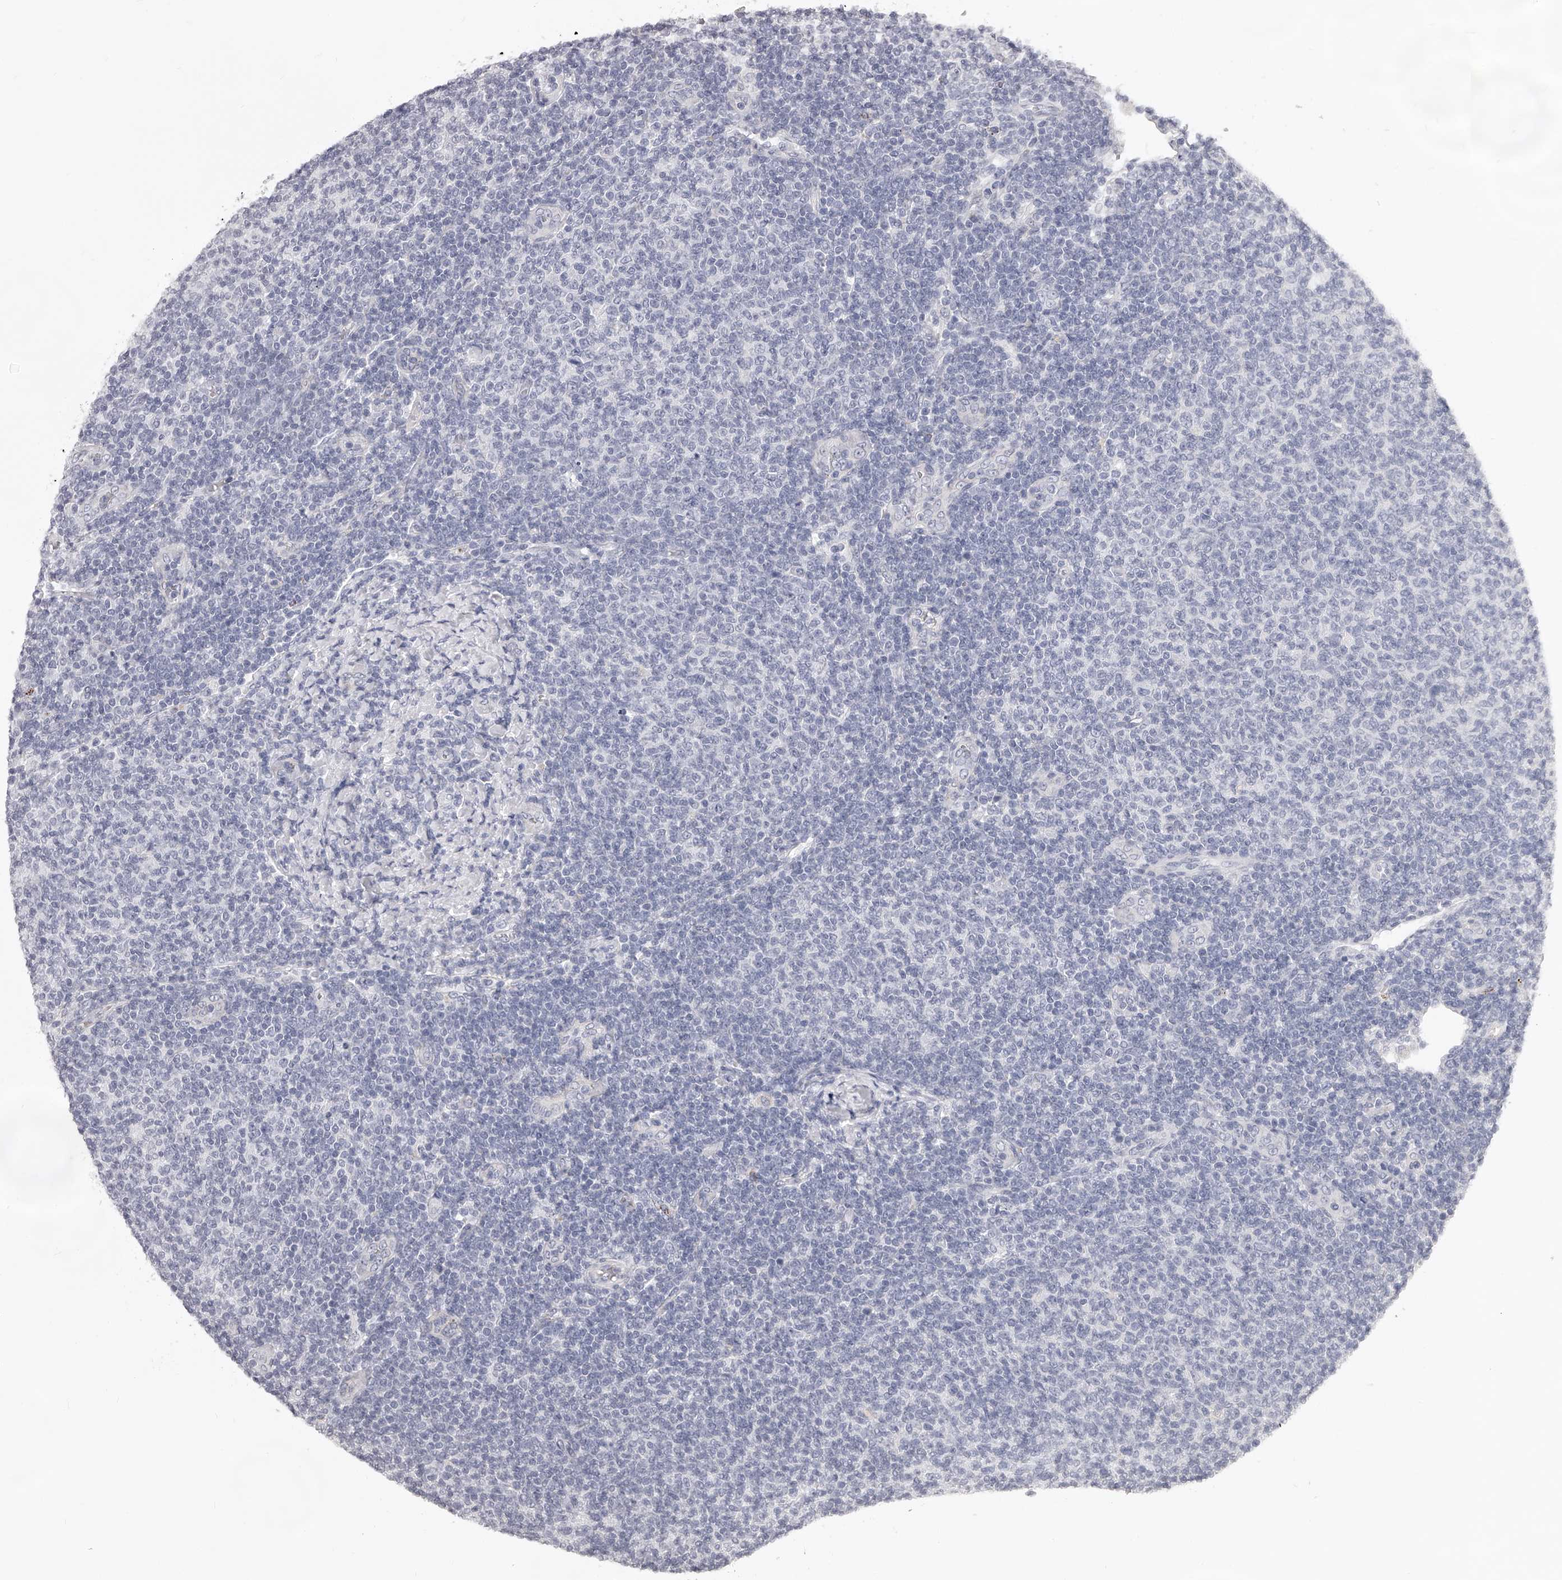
{"staining": {"intensity": "negative", "quantity": "none", "location": "none"}, "tissue": "lymphoma", "cell_type": "Tumor cells", "image_type": "cancer", "snomed": [{"axis": "morphology", "description": "Malignant lymphoma, non-Hodgkin's type, Low grade"}, {"axis": "topography", "description": "Lymph node"}], "caption": "Tumor cells show no significant staining in low-grade malignant lymphoma, non-Hodgkin's type.", "gene": "DMRT1", "patient": {"sex": "male", "age": 66}}